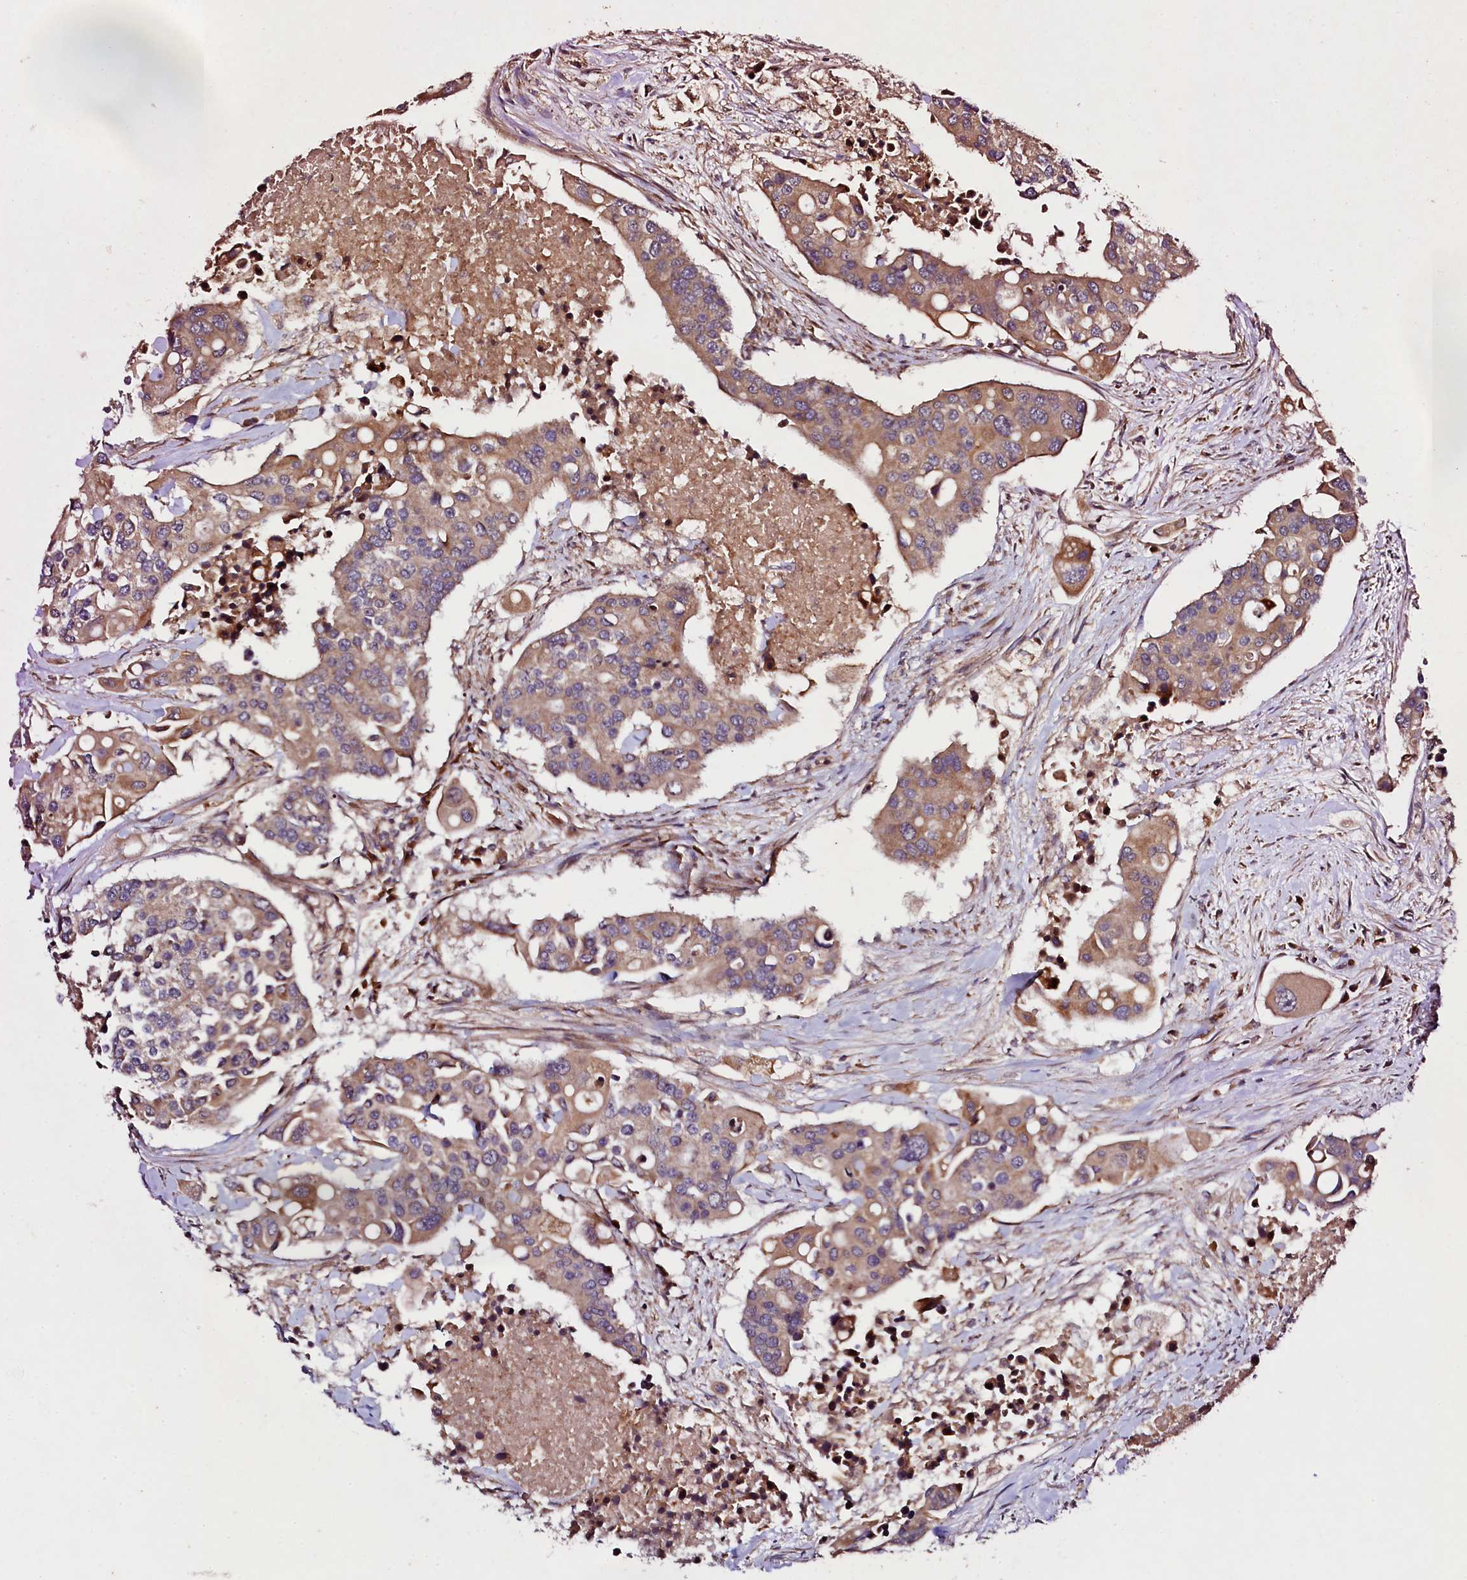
{"staining": {"intensity": "moderate", "quantity": ">75%", "location": "cytoplasmic/membranous"}, "tissue": "colorectal cancer", "cell_type": "Tumor cells", "image_type": "cancer", "snomed": [{"axis": "morphology", "description": "Adenocarcinoma, NOS"}, {"axis": "topography", "description": "Colon"}], "caption": "Adenocarcinoma (colorectal) stained with a protein marker reveals moderate staining in tumor cells.", "gene": "SEC24C", "patient": {"sex": "male", "age": 77}}